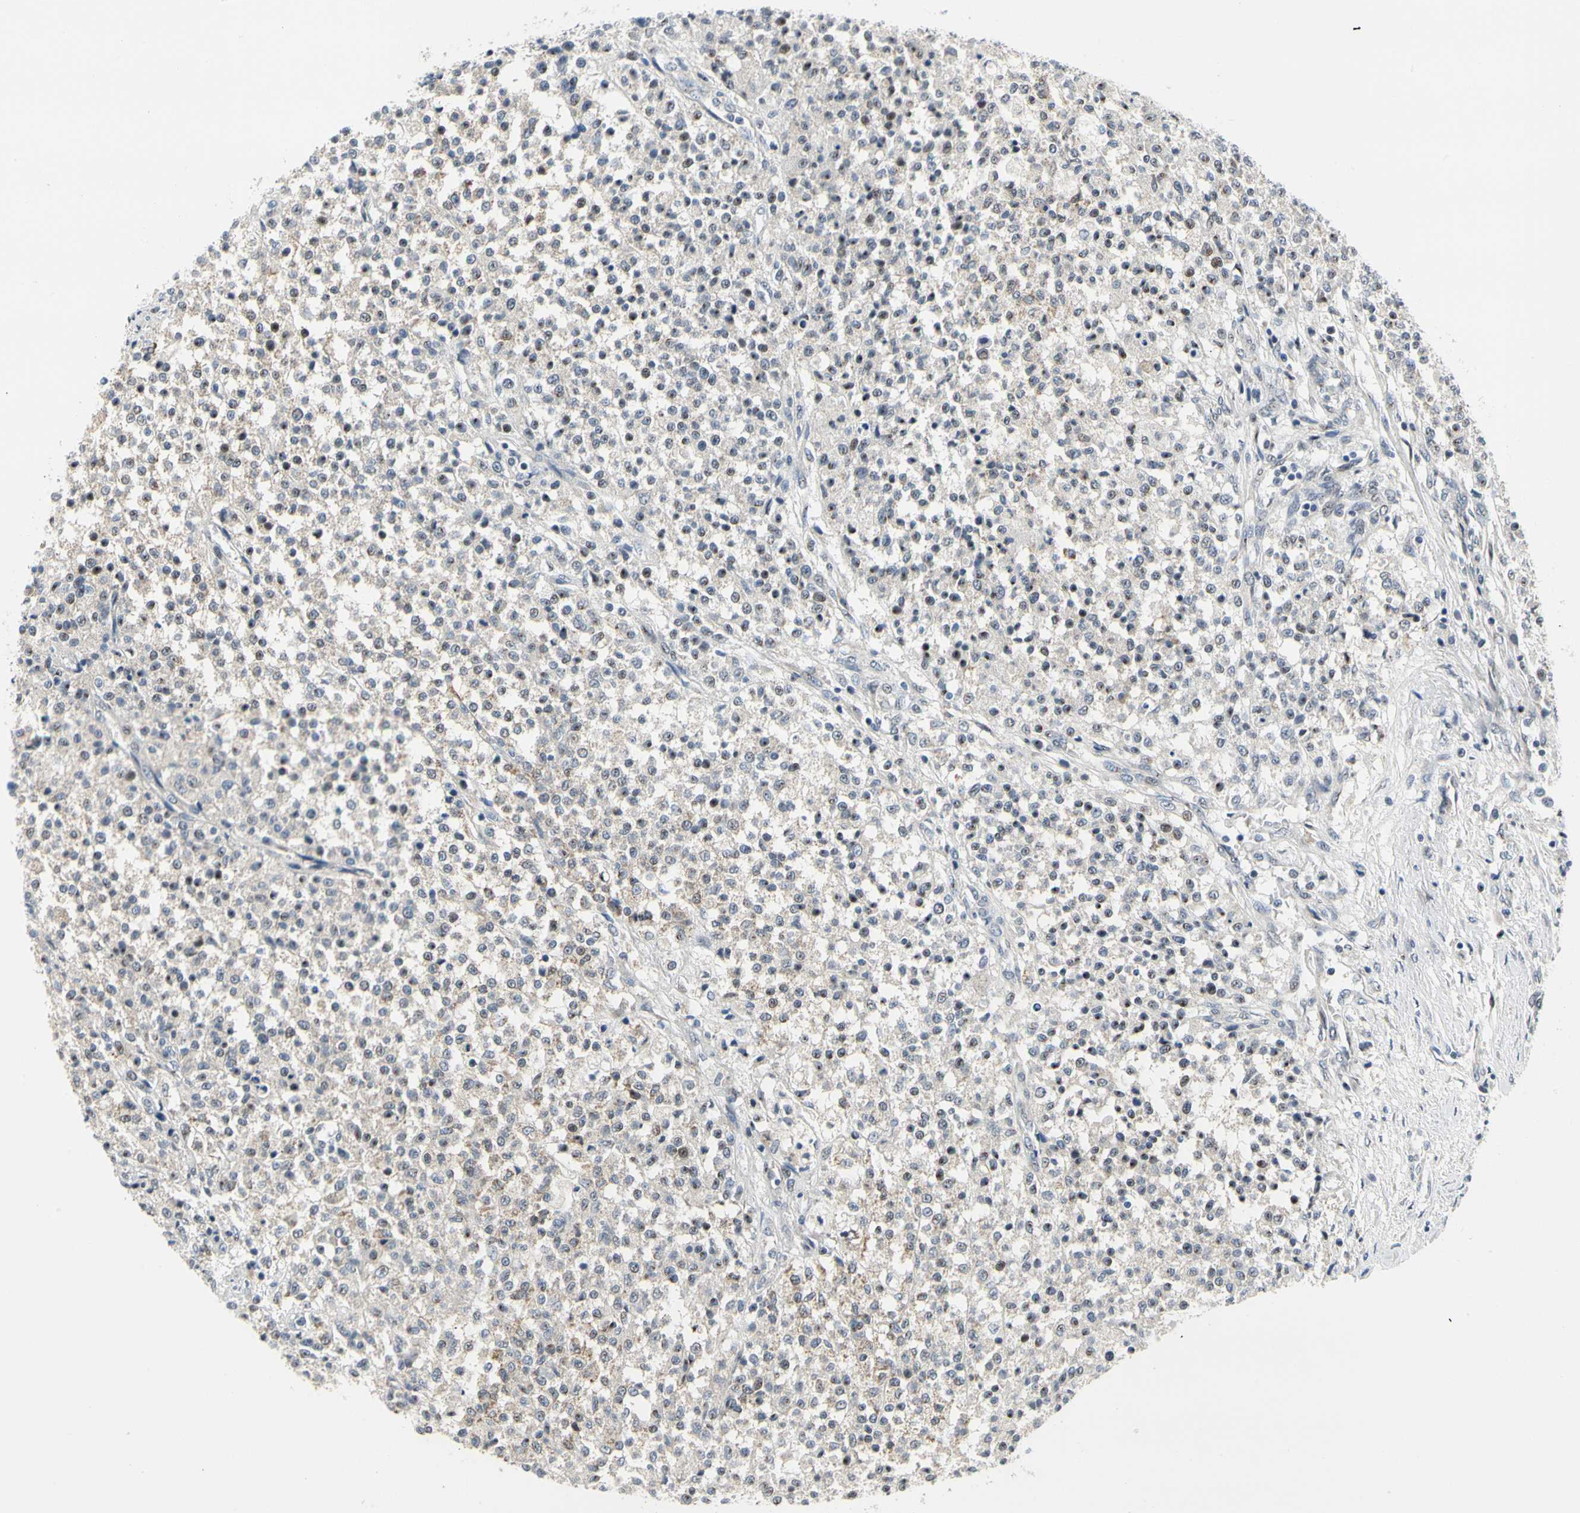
{"staining": {"intensity": "moderate", "quantity": "<25%", "location": "nuclear"}, "tissue": "testis cancer", "cell_type": "Tumor cells", "image_type": "cancer", "snomed": [{"axis": "morphology", "description": "Seminoma, NOS"}, {"axis": "topography", "description": "Testis"}], "caption": "High-power microscopy captured an immunohistochemistry photomicrograph of testis seminoma, revealing moderate nuclear expression in approximately <25% of tumor cells.", "gene": "NFASC", "patient": {"sex": "male", "age": 59}}